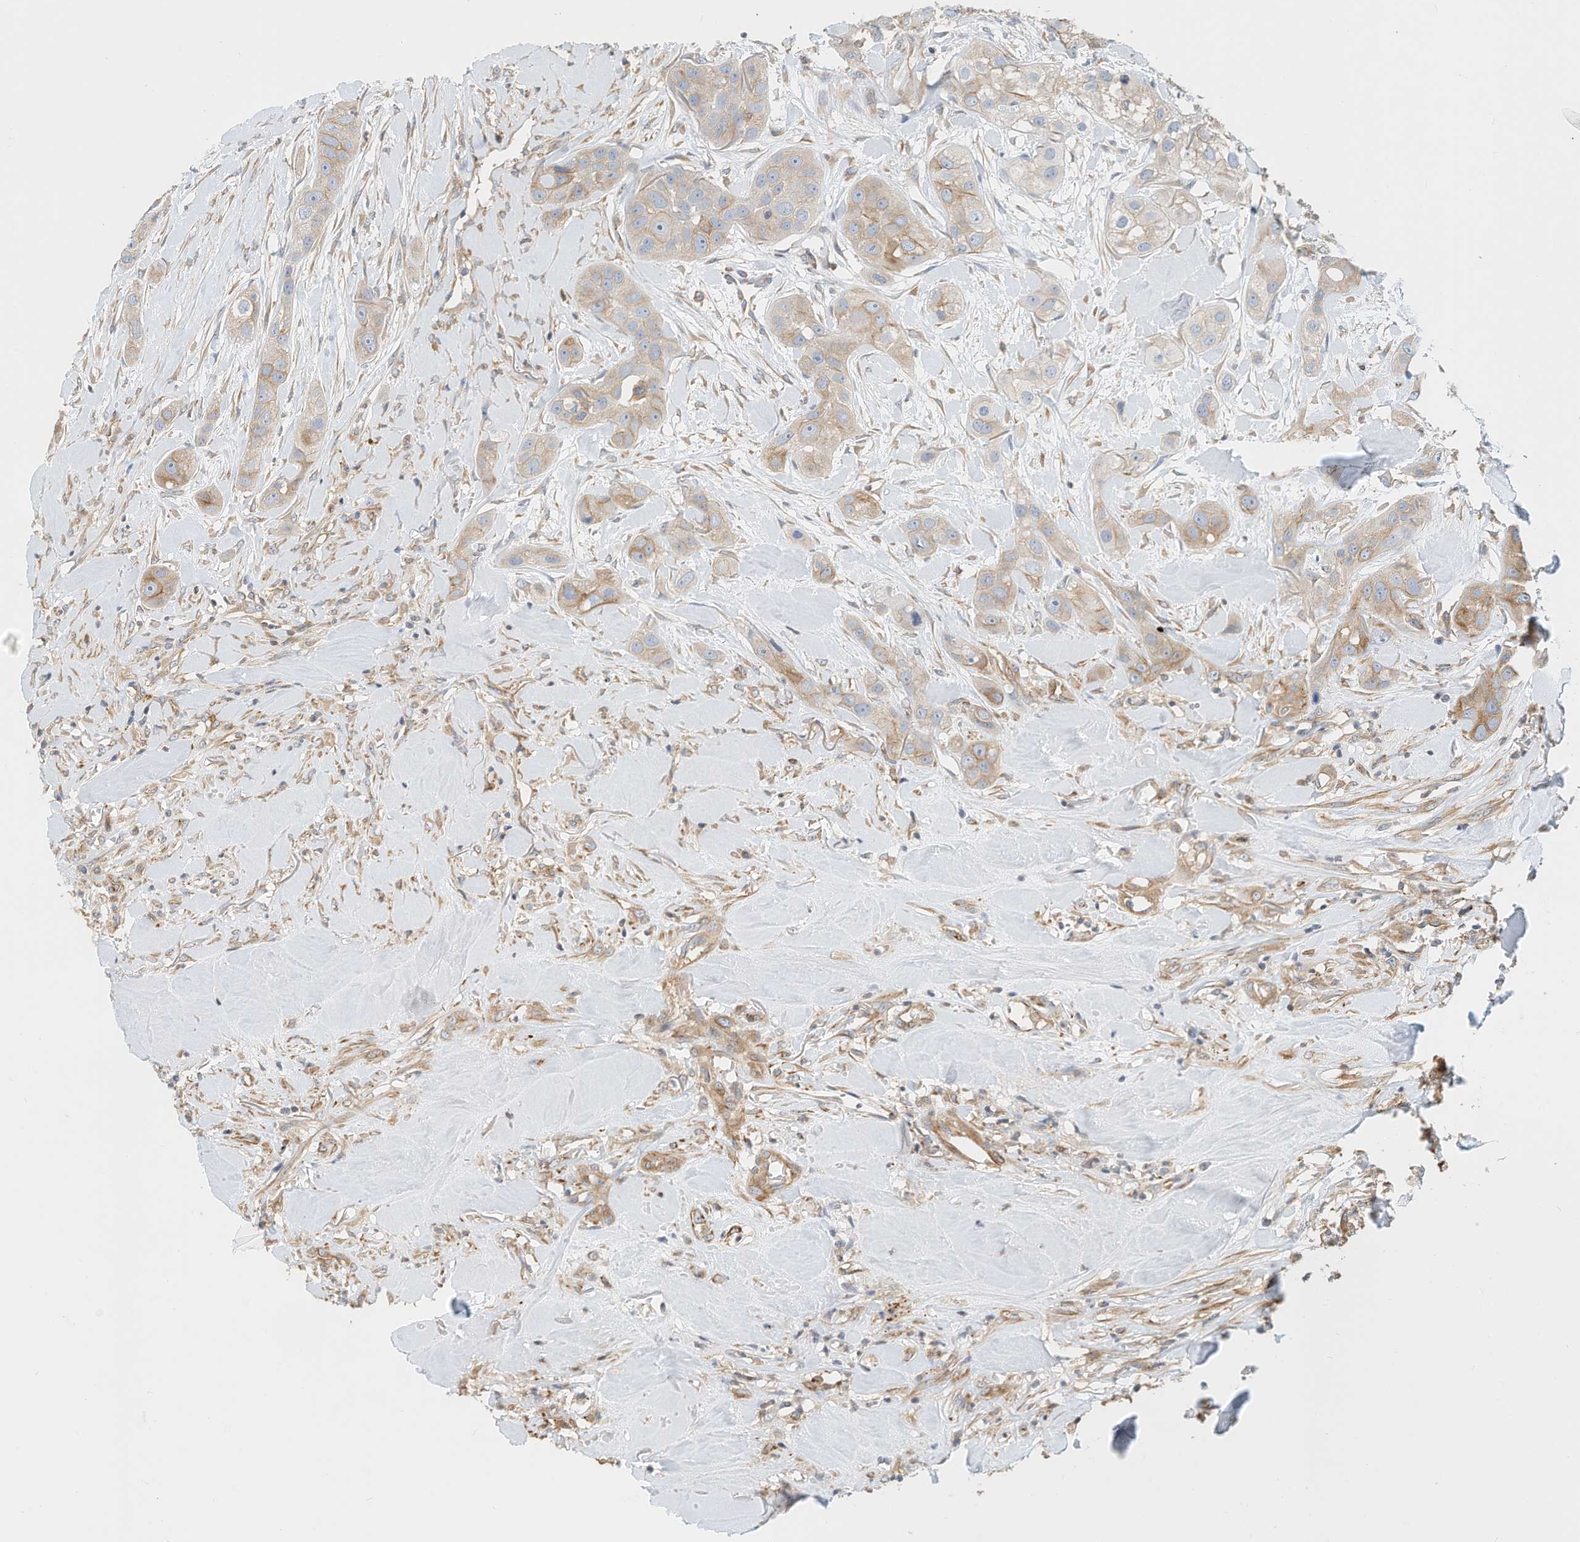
{"staining": {"intensity": "moderate", "quantity": "<25%", "location": "cytoplasmic/membranous"}, "tissue": "head and neck cancer", "cell_type": "Tumor cells", "image_type": "cancer", "snomed": [{"axis": "morphology", "description": "Normal tissue, NOS"}, {"axis": "morphology", "description": "Squamous cell carcinoma, NOS"}, {"axis": "topography", "description": "Skeletal muscle"}, {"axis": "topography", "description": "Head-Neck"}], "caption": "The histopathology image exhibits staining of squamous cell carcinoma (head and neck), revealing moderate cytoplasmic/membranous protein staining (brown color) within tumor cells. Nuclei are stained in blue.", "gene": "MICAL1", "patient": {"sex": "male", "age": 51}}